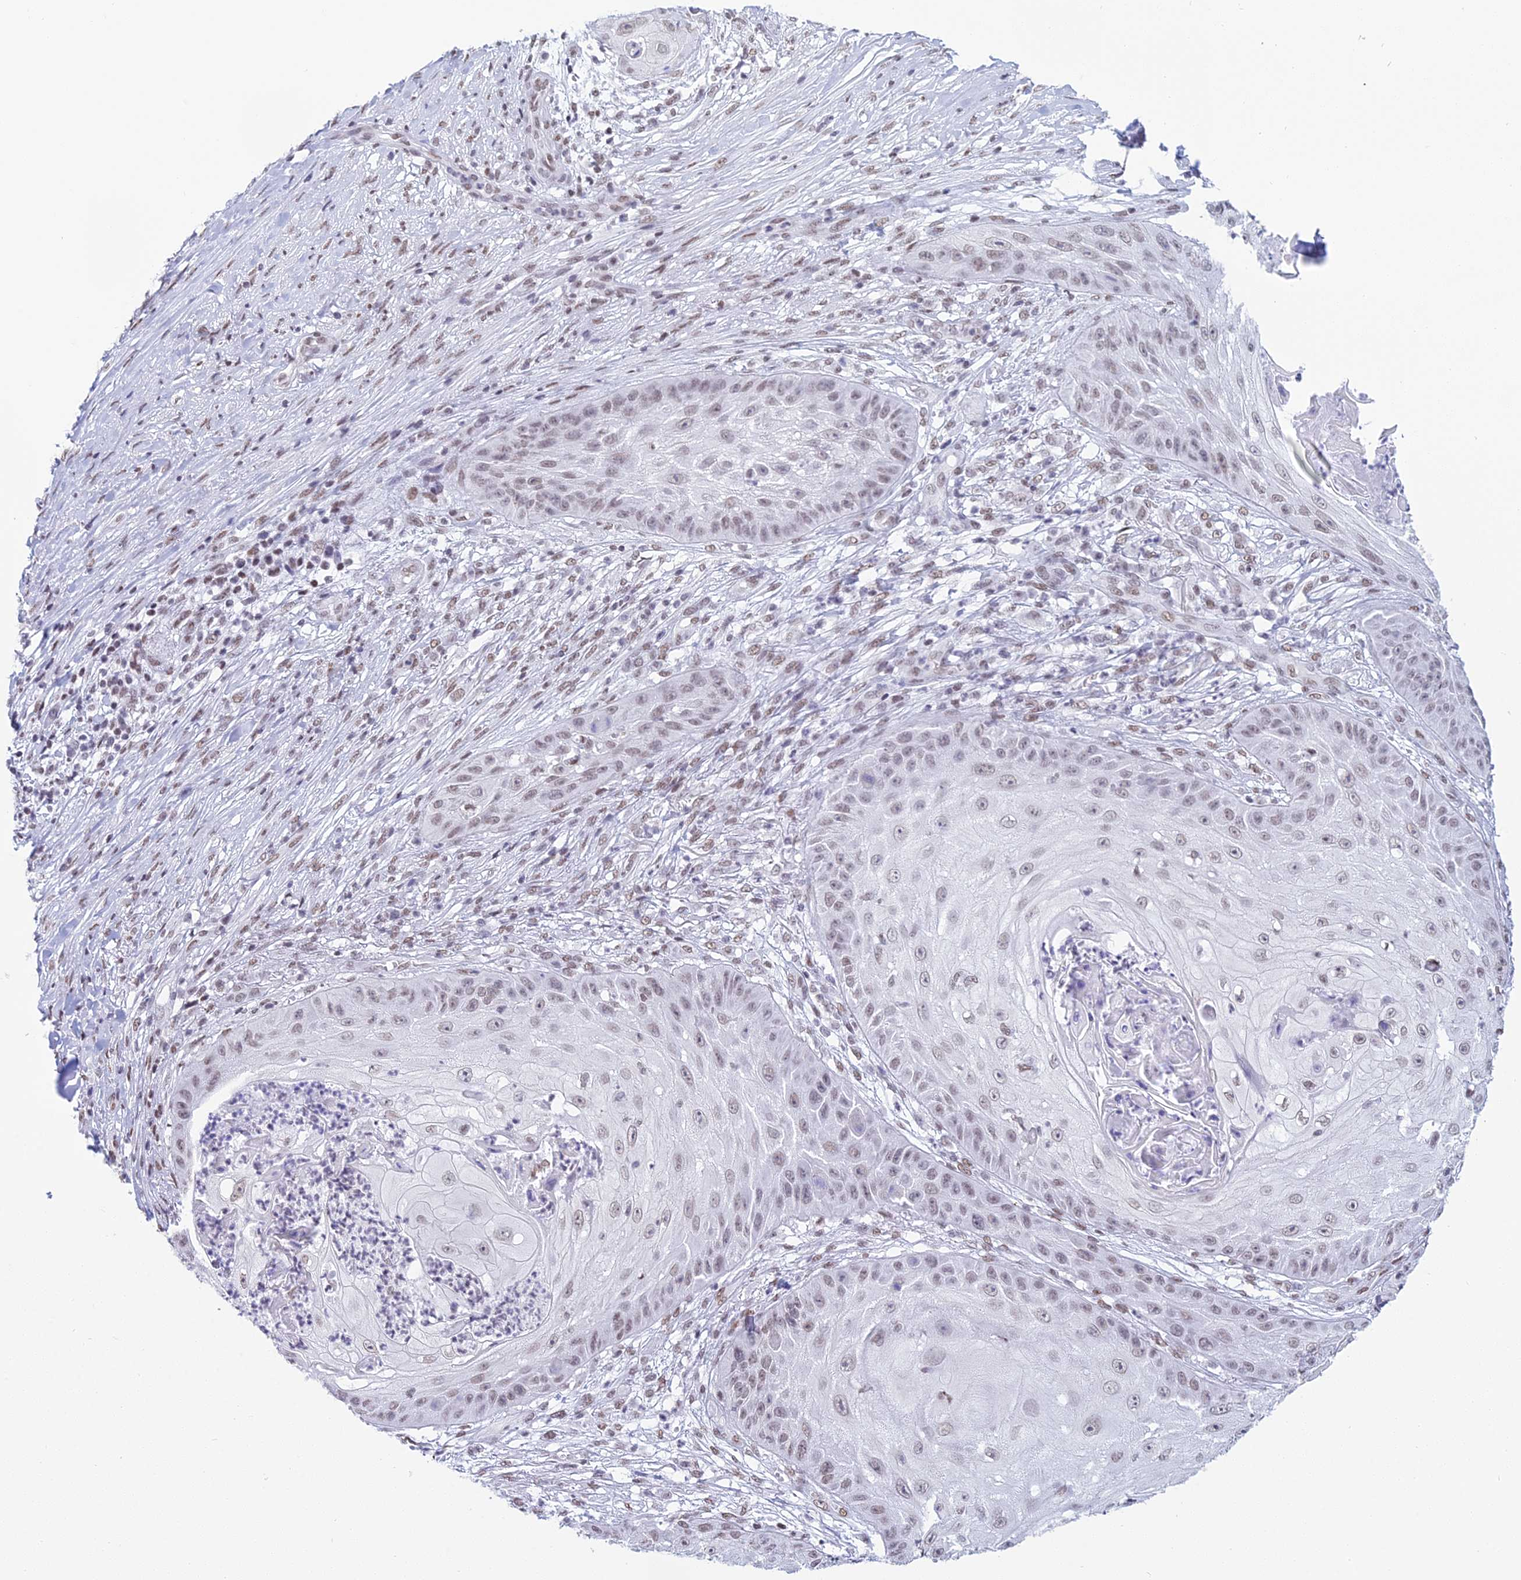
{"staining": {"intensity": "weak", "quantity": ">75%", "location": "nuclear"}, "tissue": "skin cancer", "cell_type": "Tumor cells", "image_type": "cancer", "snomed": [{"axis": "morphology", "description": "Squamous cell carcinoma, NOS"}, {"axis": "topography", "description": "Skin"}], "caption": "About >75% of tumor cells in skin squamous cell carcinoma show weak nuclear protein staining as visualized by brown immunohistochemical staining.", "gene": "CDC26", "patient": {"sex": "male", "age": 70}}